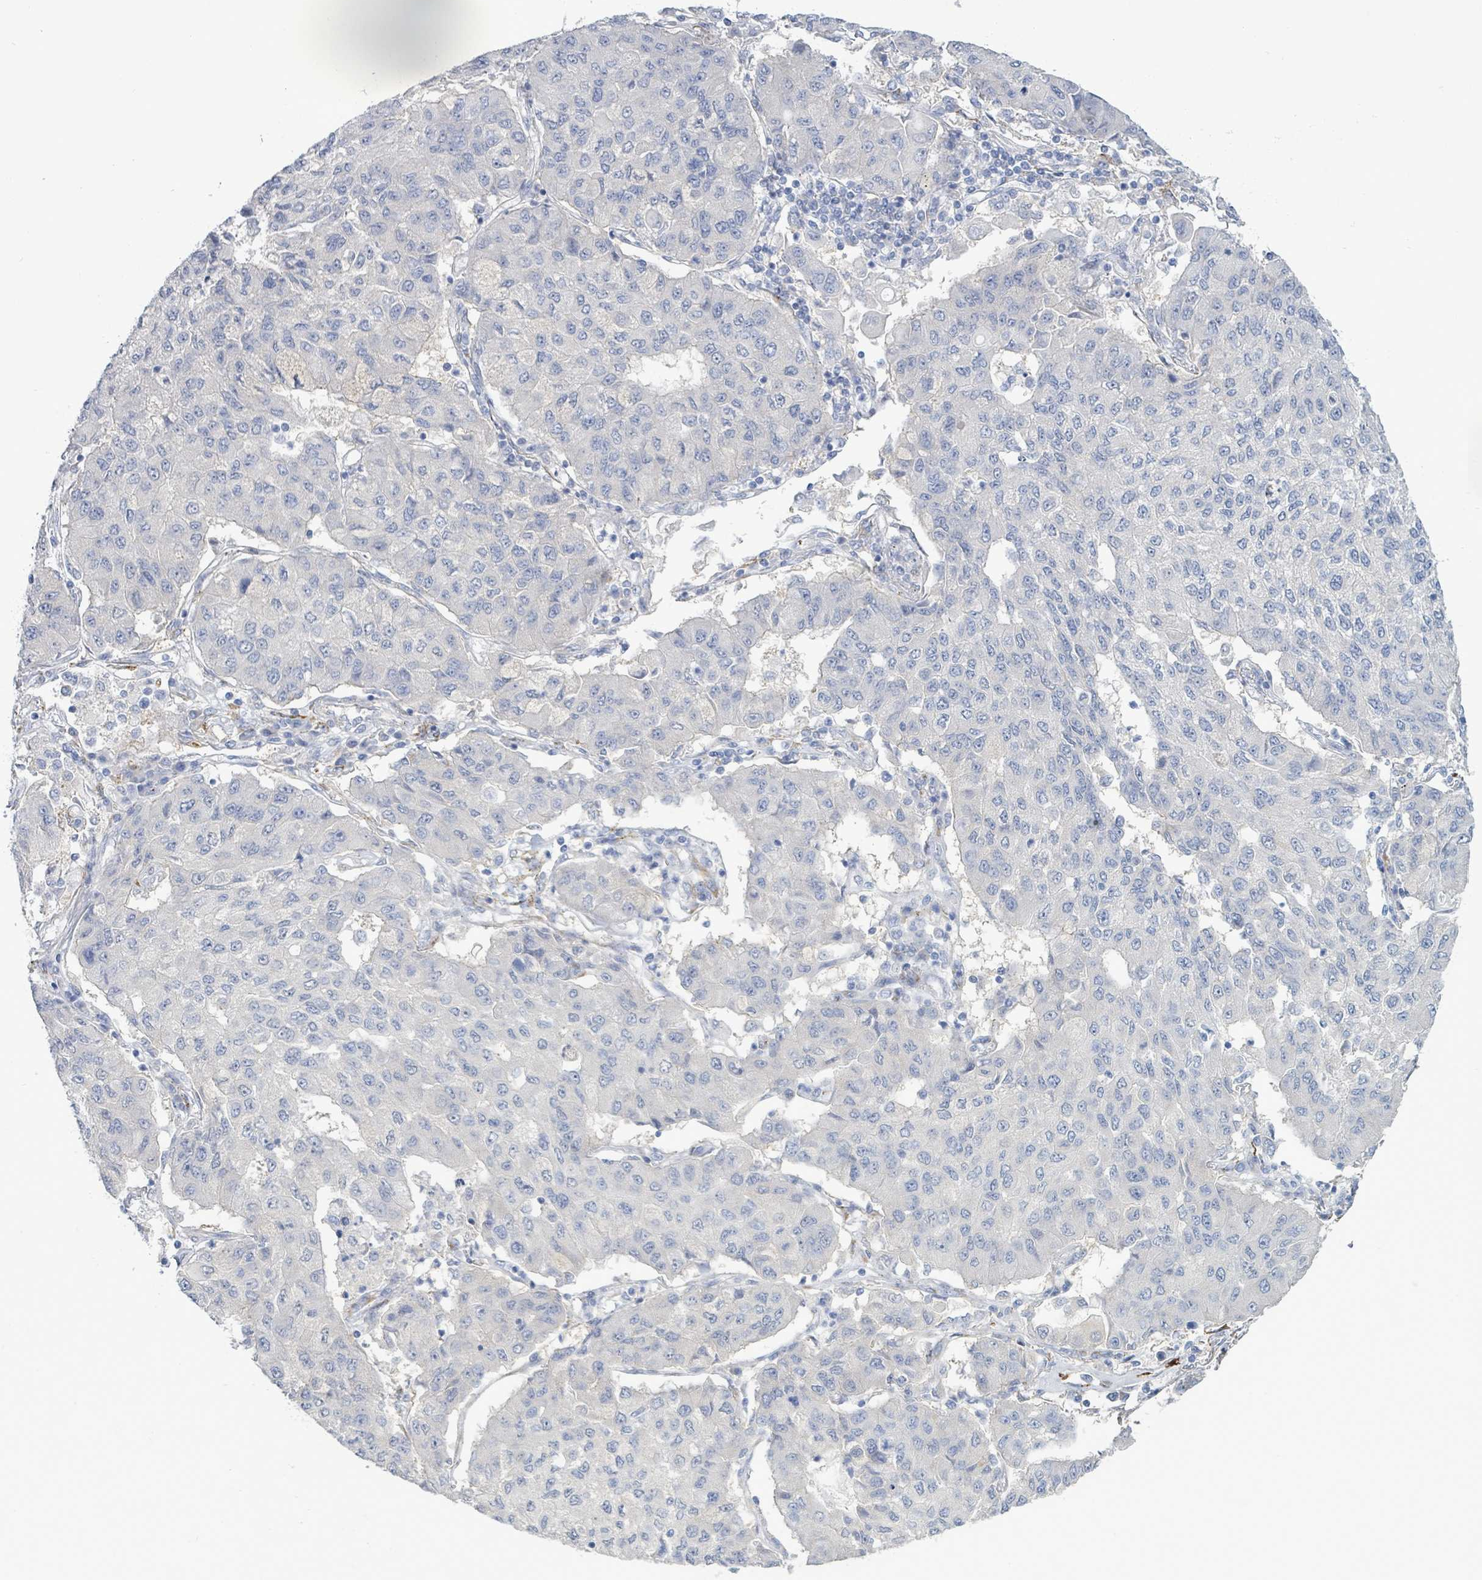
{"staining": {"intensity": "negative", "quantity": "none", "location": "none"}, "tissue": "lung cancer", "cell_type": "Tumor cells", "image_type": "cancer", "snomed": [{"axis": "morphology", "description": "Squamous cell carcinoma, NOS"}, {"axis": "topography", "description": "Lung"}], "caption": "A high-resolution photomicrograph shows immunohistochemistry staining of lung cancer, which reveals no significant positivity in tumor cells.", "gene": "DMRTC1B", "patient": {"sex": "male", "age": 74}}